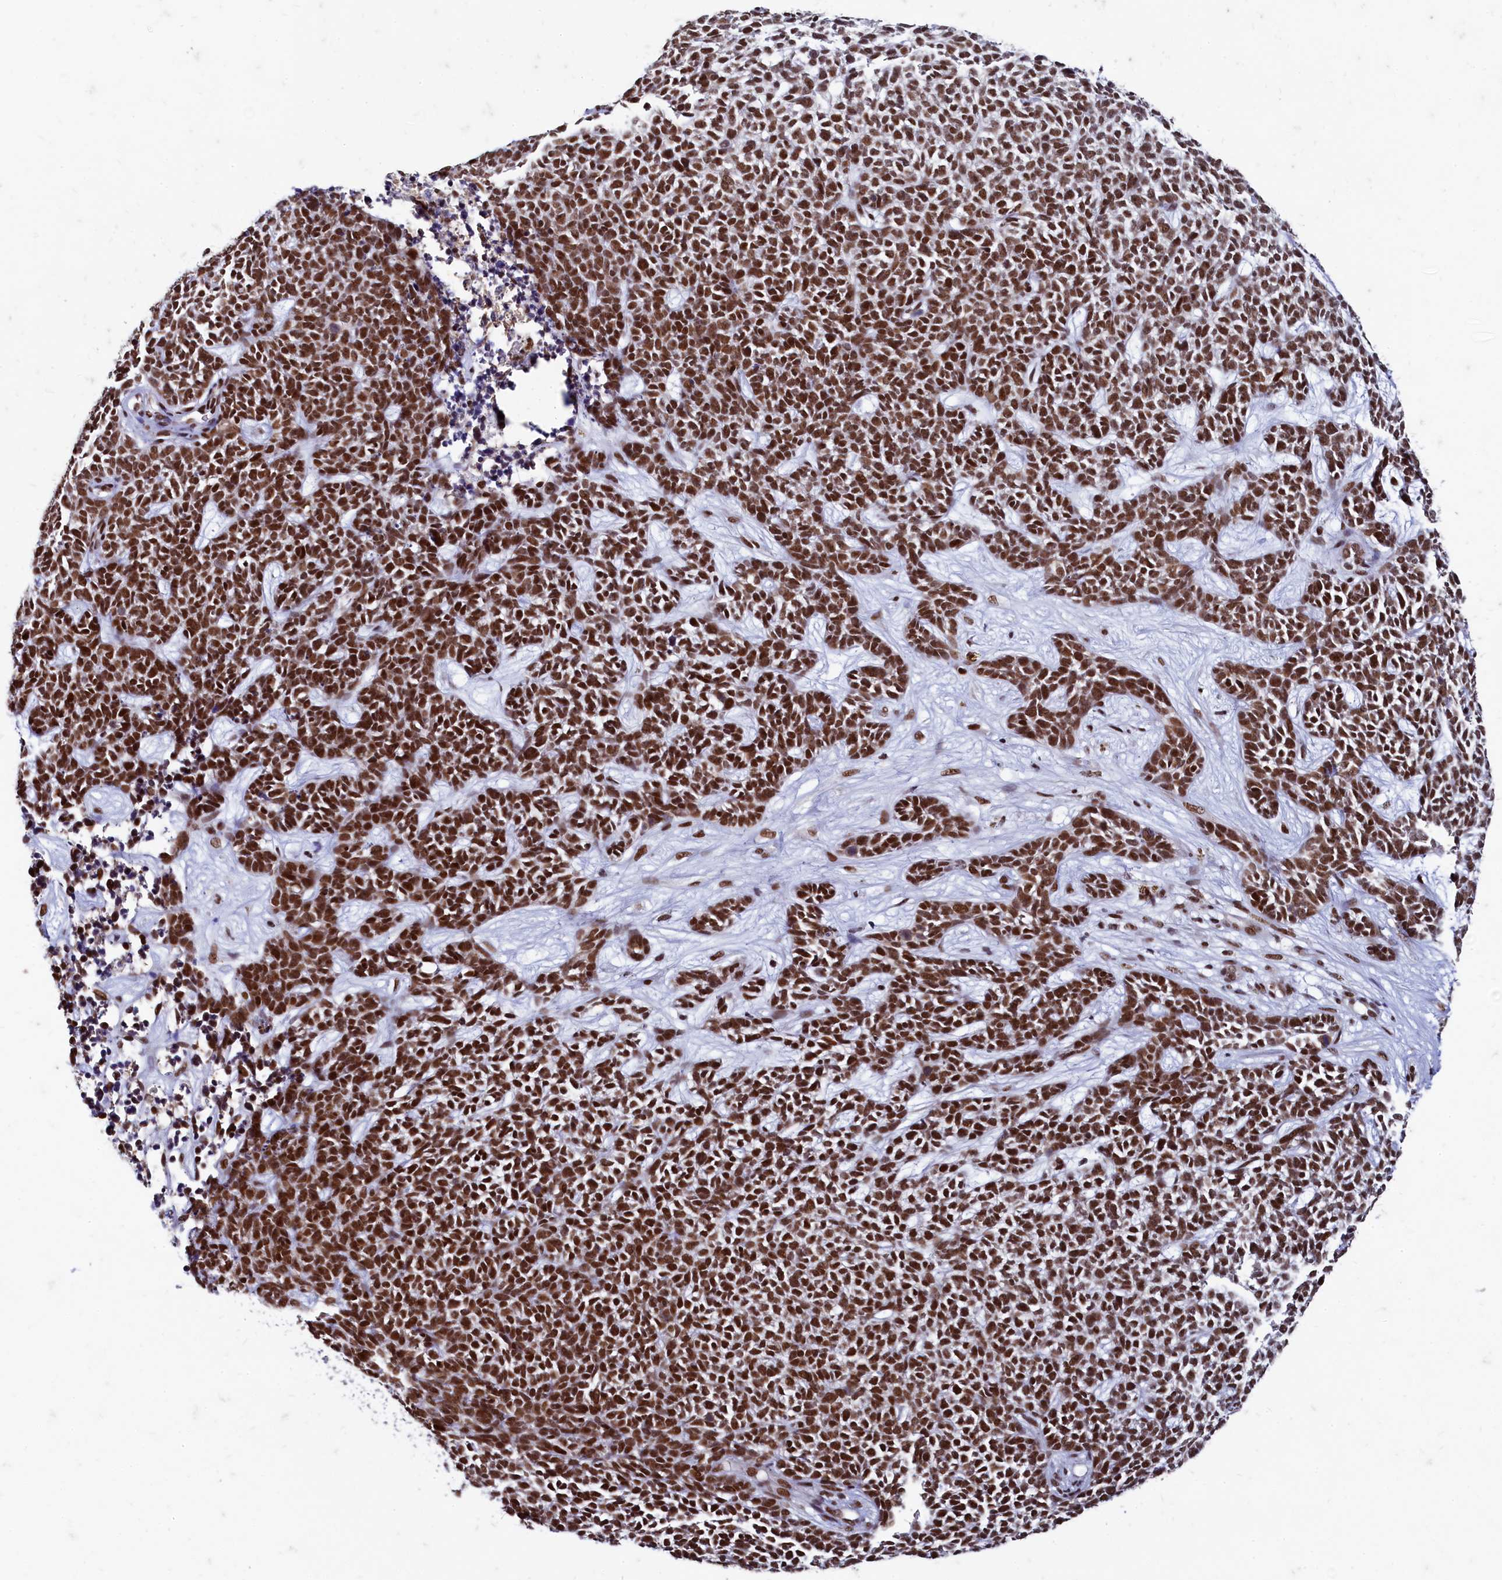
{"staining": {"intensity": "strong", "quantity": ">75%", "location": "nuclear"}, "tissue": "skin cancer", "cell_type": "Tumor cells", "image_type": "cancer", "snomed": [{"axis": "morphology", "description": "Basal cell carcinoma"}, {"axis": "topography", "description": "Skin"}], "caption": "Protein analysis of basal cell carcinoma (skin) tissue exhibits strong nuclear staining in approximately >75% of tumor cells. (brown staining indicates protein expression, while blue staining denotes nuclei).", "gene": "CPSF7", "patient": {"sex": "female", "age": 84}}